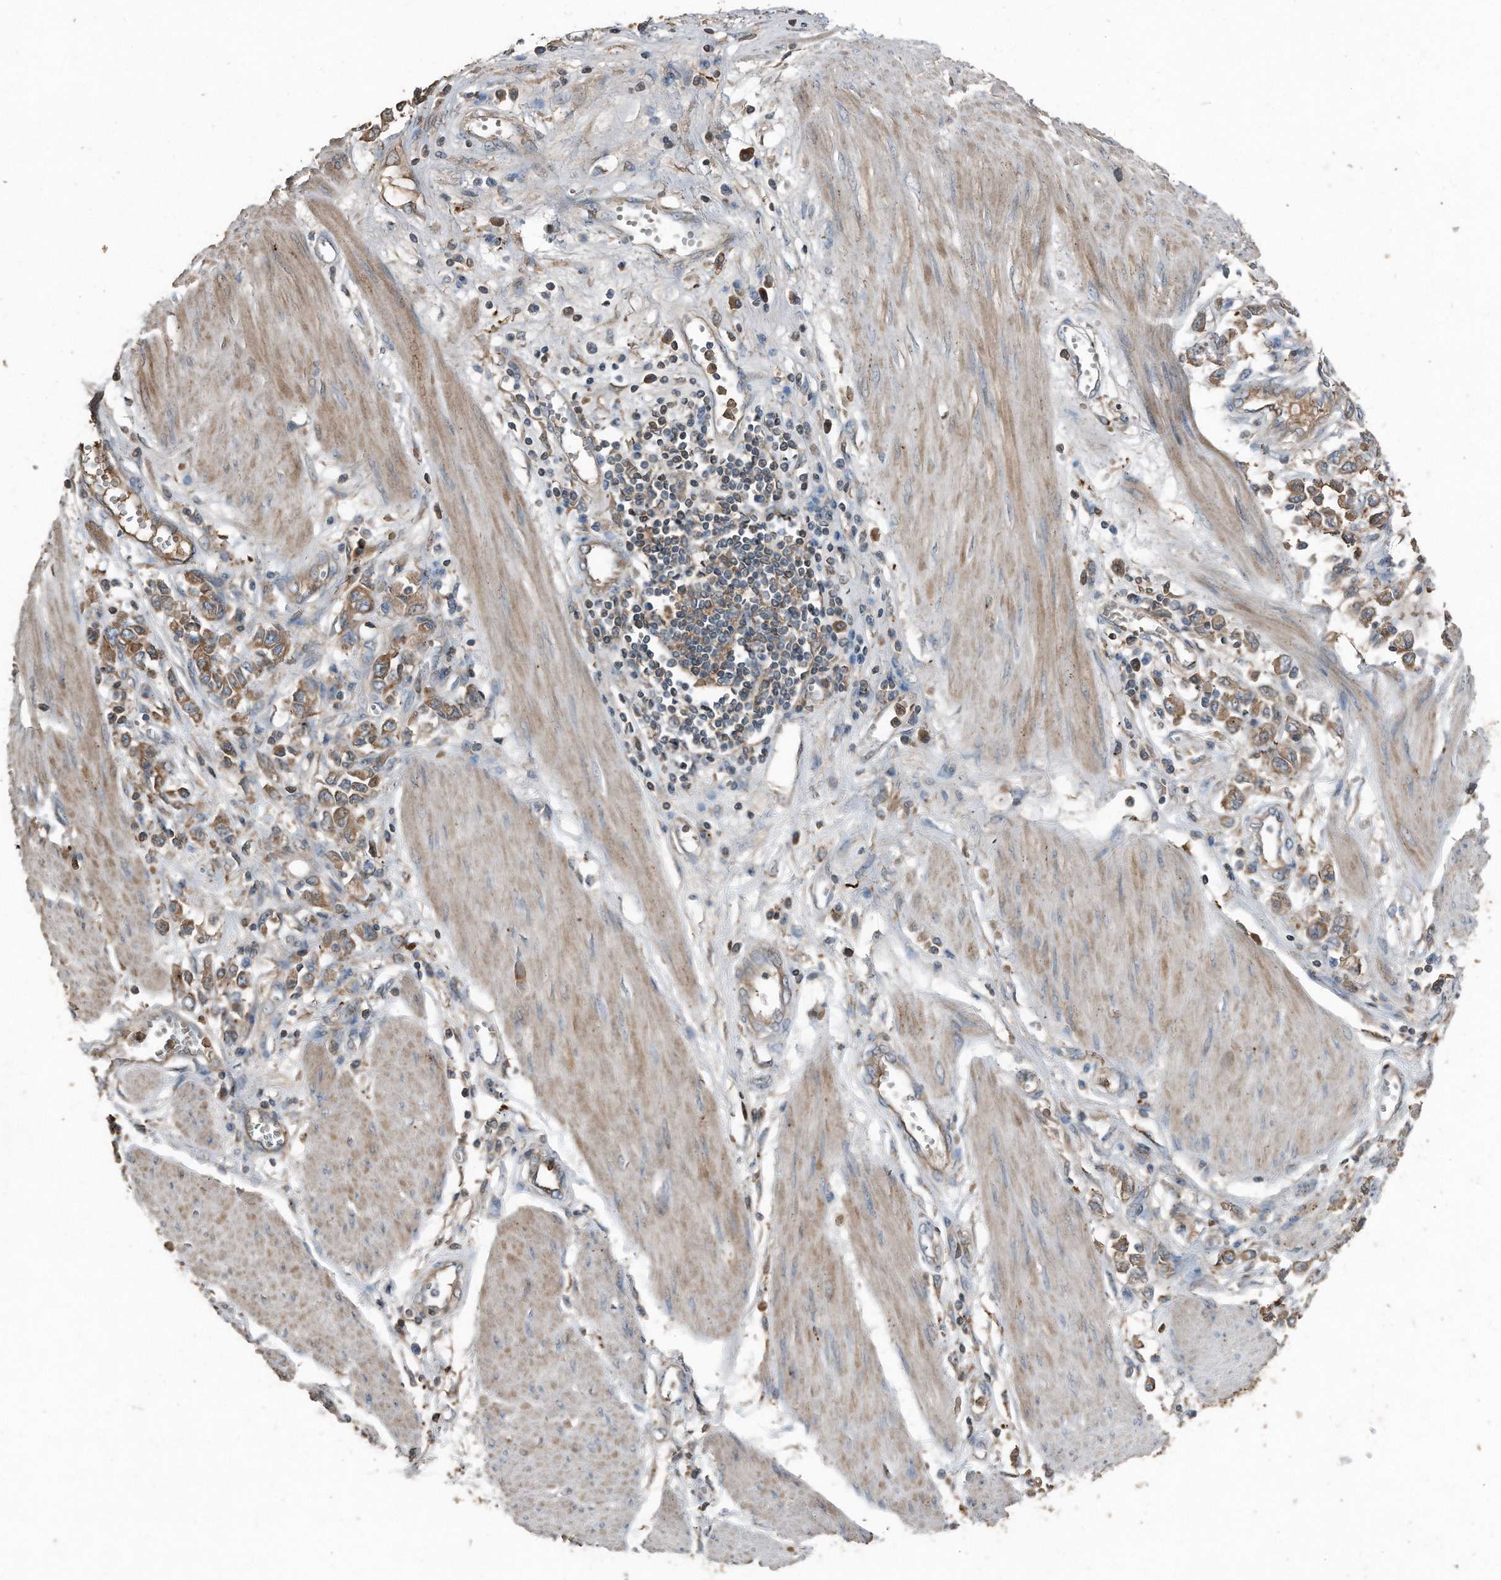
{"staining": {"intensity": "moderate", "quantity": ">75%", "location": "cytoplasmic/membranous"}, "tissue": "stomach cancer", "cell_type": "Tumor cells", "image_type": "cancer", "snomed": [{"axis": "morphology", "description": "Adenocarcinoma, NOS"}, {"axis": "topography", "description": "Stomach"}], "caption": "A medium amount of moderate cytoplasmic/membranous expression is present in about >75% of tumor cells in stomach cancer tissue.", "gene": "C9", "patient": {"sex": "female", "age": 76}}